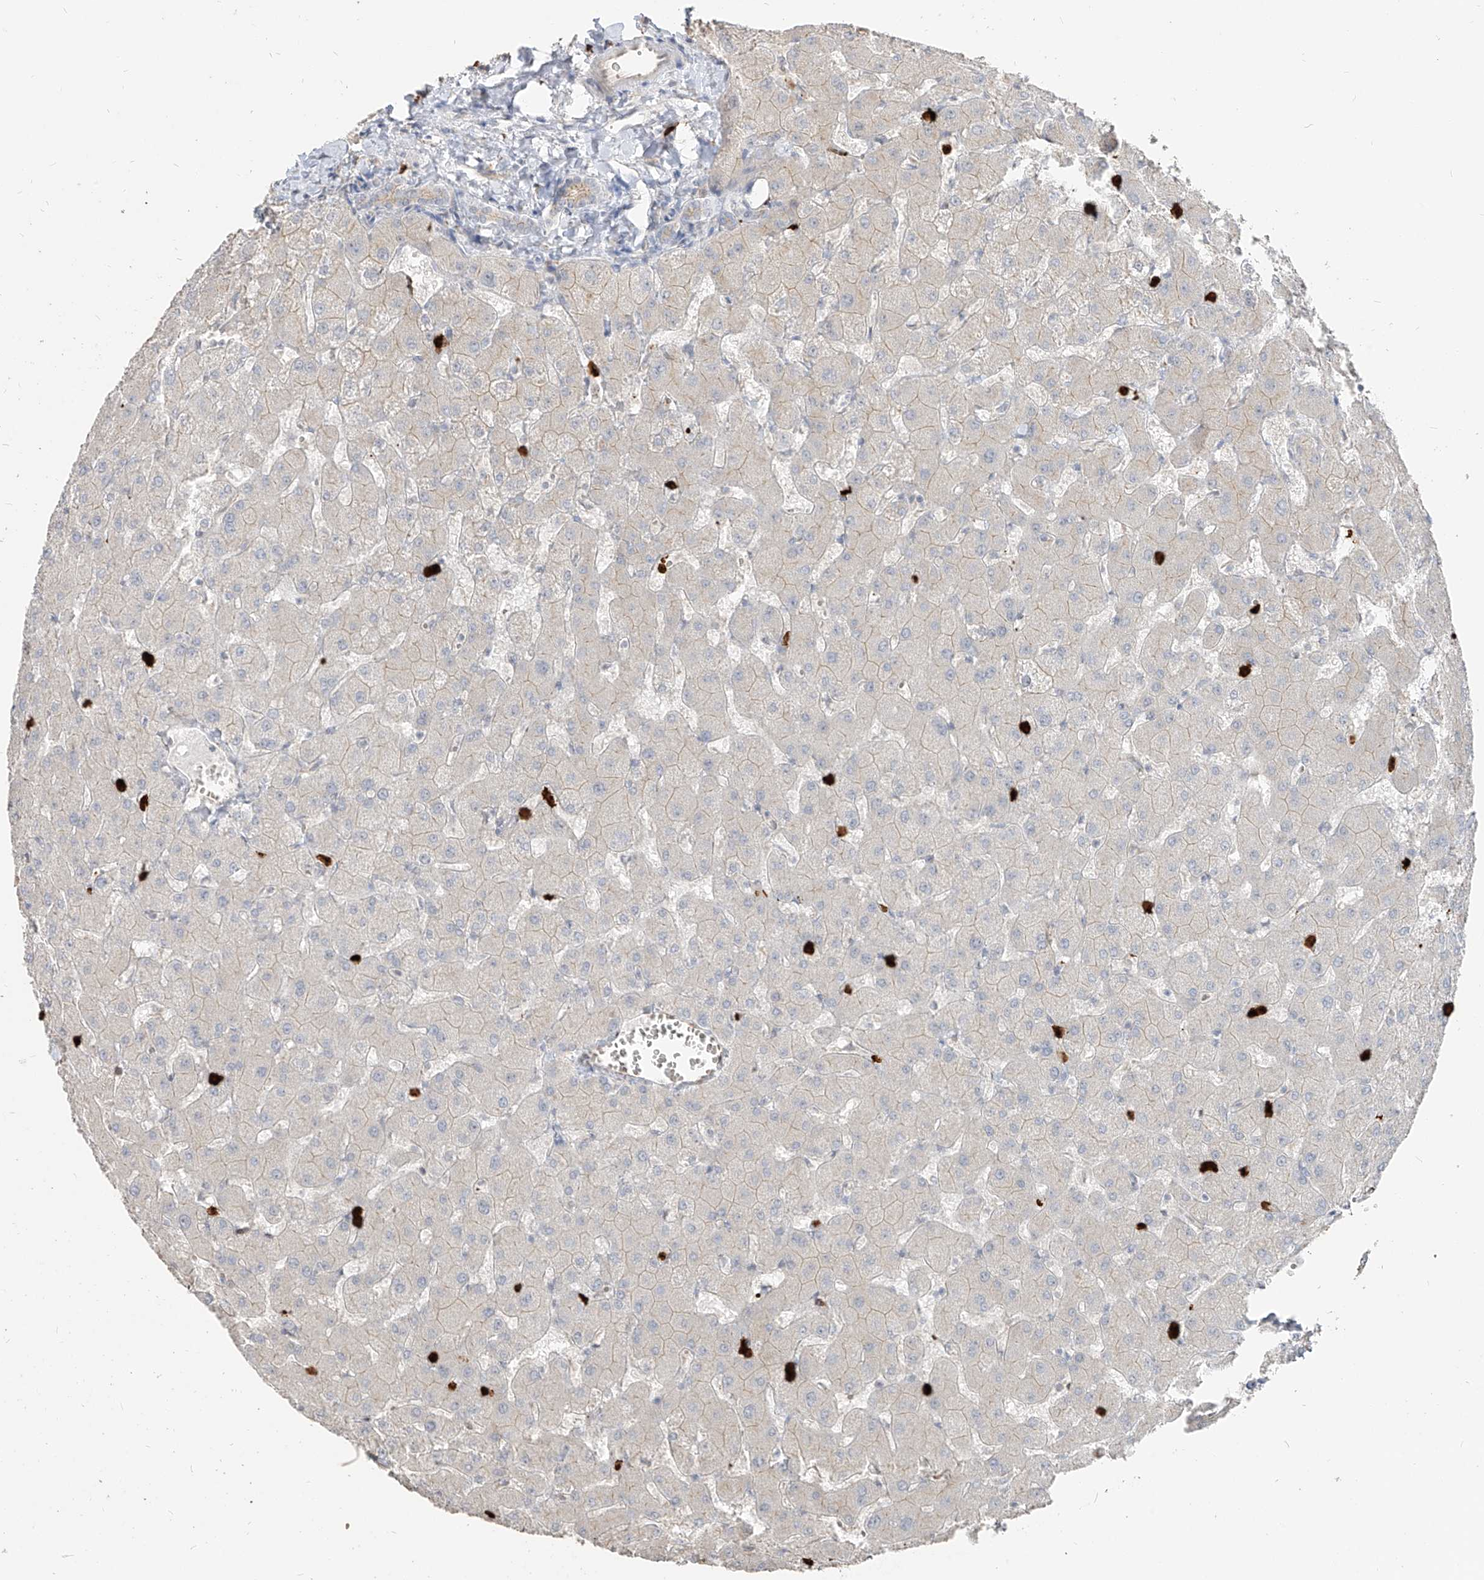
{"staining": {"intensity": "negative", "quantity": "none", "location": "none"}, "tissue": "liver", "cell_type": "Cholangiocytes", "image_type": "normal", "snomed": [{"axis": "morphology", "description": "Normal tissue, NOS"}, {"axis": "topography", "description": "Liver"}], "caption": "This is a photomicrograph of IHC staining of normal liver, which shows no expression in cholangiocytes.", "gene": "ZNF227", "patient": {"sex": "female", "age": 63}}